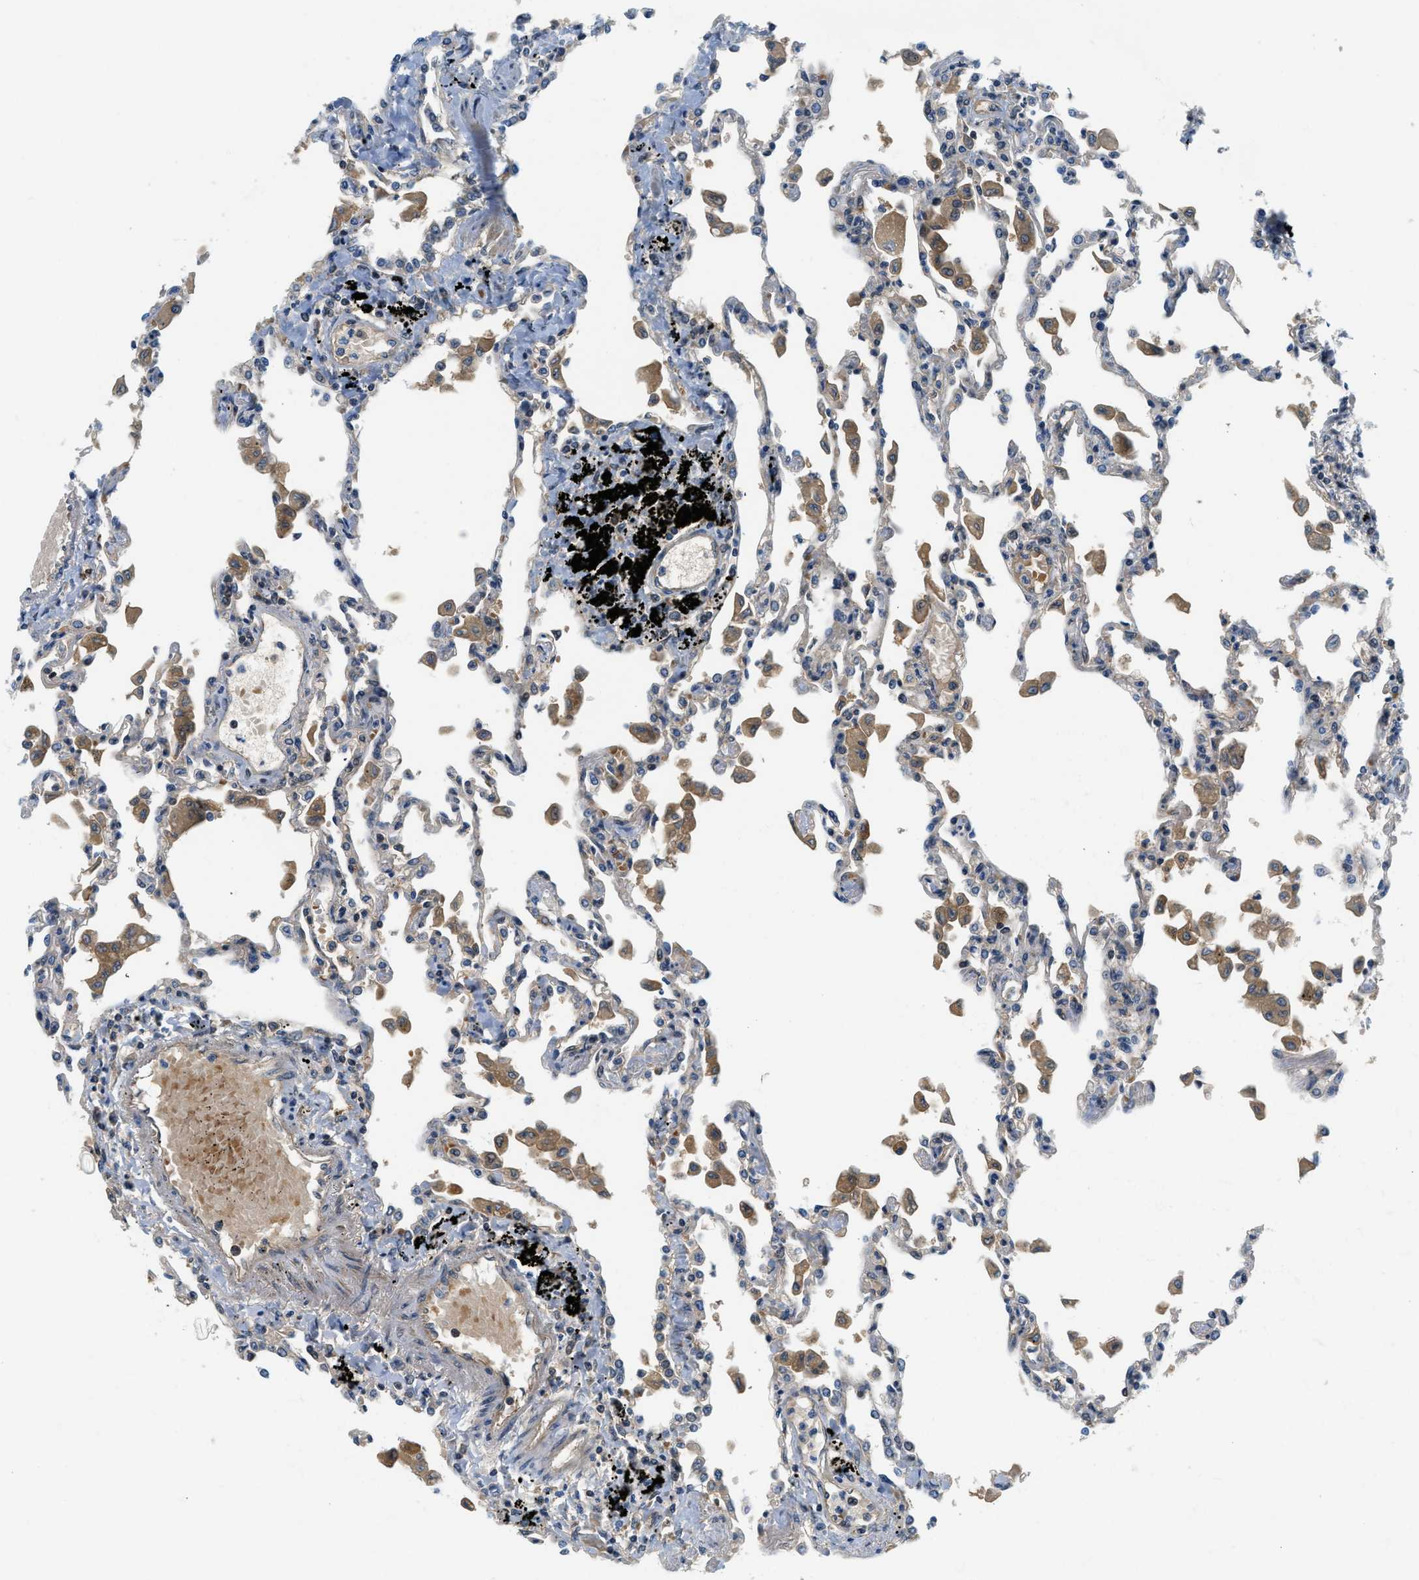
{"staining": {"intensity": "weak", "quantity": "<25%", "location": "cytoplasmic/membranous"}, "tissue": "lung", "cell_type": "Alveolar cells", "image_type": "normal", "snomed": [{"axis": "morphology", "description": "Normal tissue, NOS"}, {"axis": "topography", "description": "Bronchus"}, {"axis": "topography", "description": "Lung"}], "caption": "DAB (3,3'-diaminobenzidine) immunohistochemical staining of unremarkable lung demonstrates no significant staining in alveolar cells. (DAB (3,3'-diaminobenzidine) IHC visualized using brightfield microscopy, high magnification).", "gene": "KCNK1", "patient": {"sex": "female", "age": 49}}